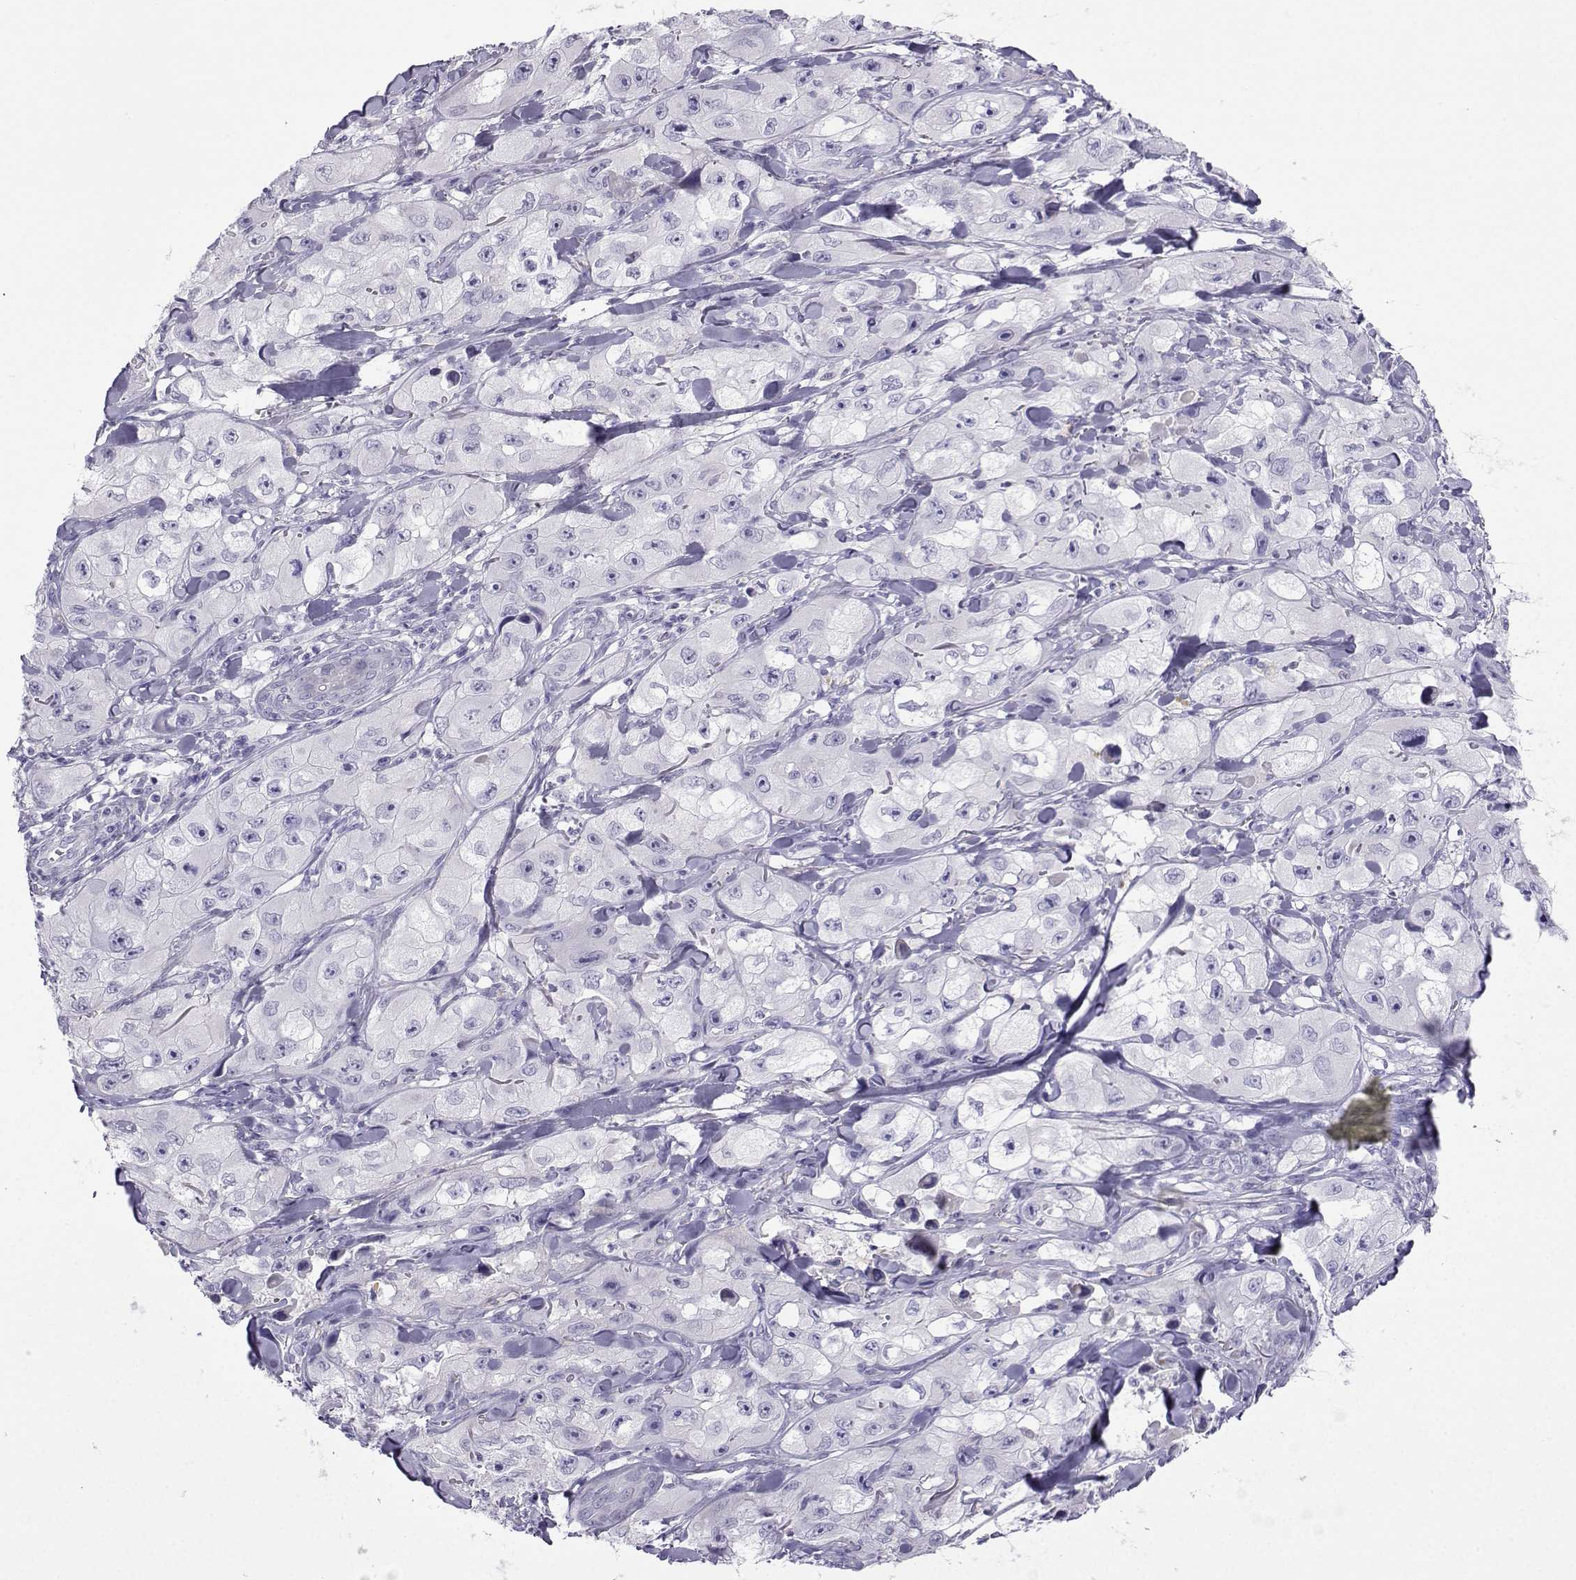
{"staining": {"intensity": "negative", "quantity": "none", "location": "none"}, "tissue": "skin cancer", "cell_type": "Tumor cells", "image_type": "cancer", "snomed": [{"axis": "morphology", "description": "Squamous cell carcinoma, NOS"}, {"axis": "topography", "description": "Skin"}, {"axis": "topography", "description": "Subcutis"}], "caption": "Immunohistochemical staining of squamous cell carcinoma (skin) reveals no significant positivity in tumor cells.", "gene": "FBXO24", "patient": {"sex": "male", "age": 73}}